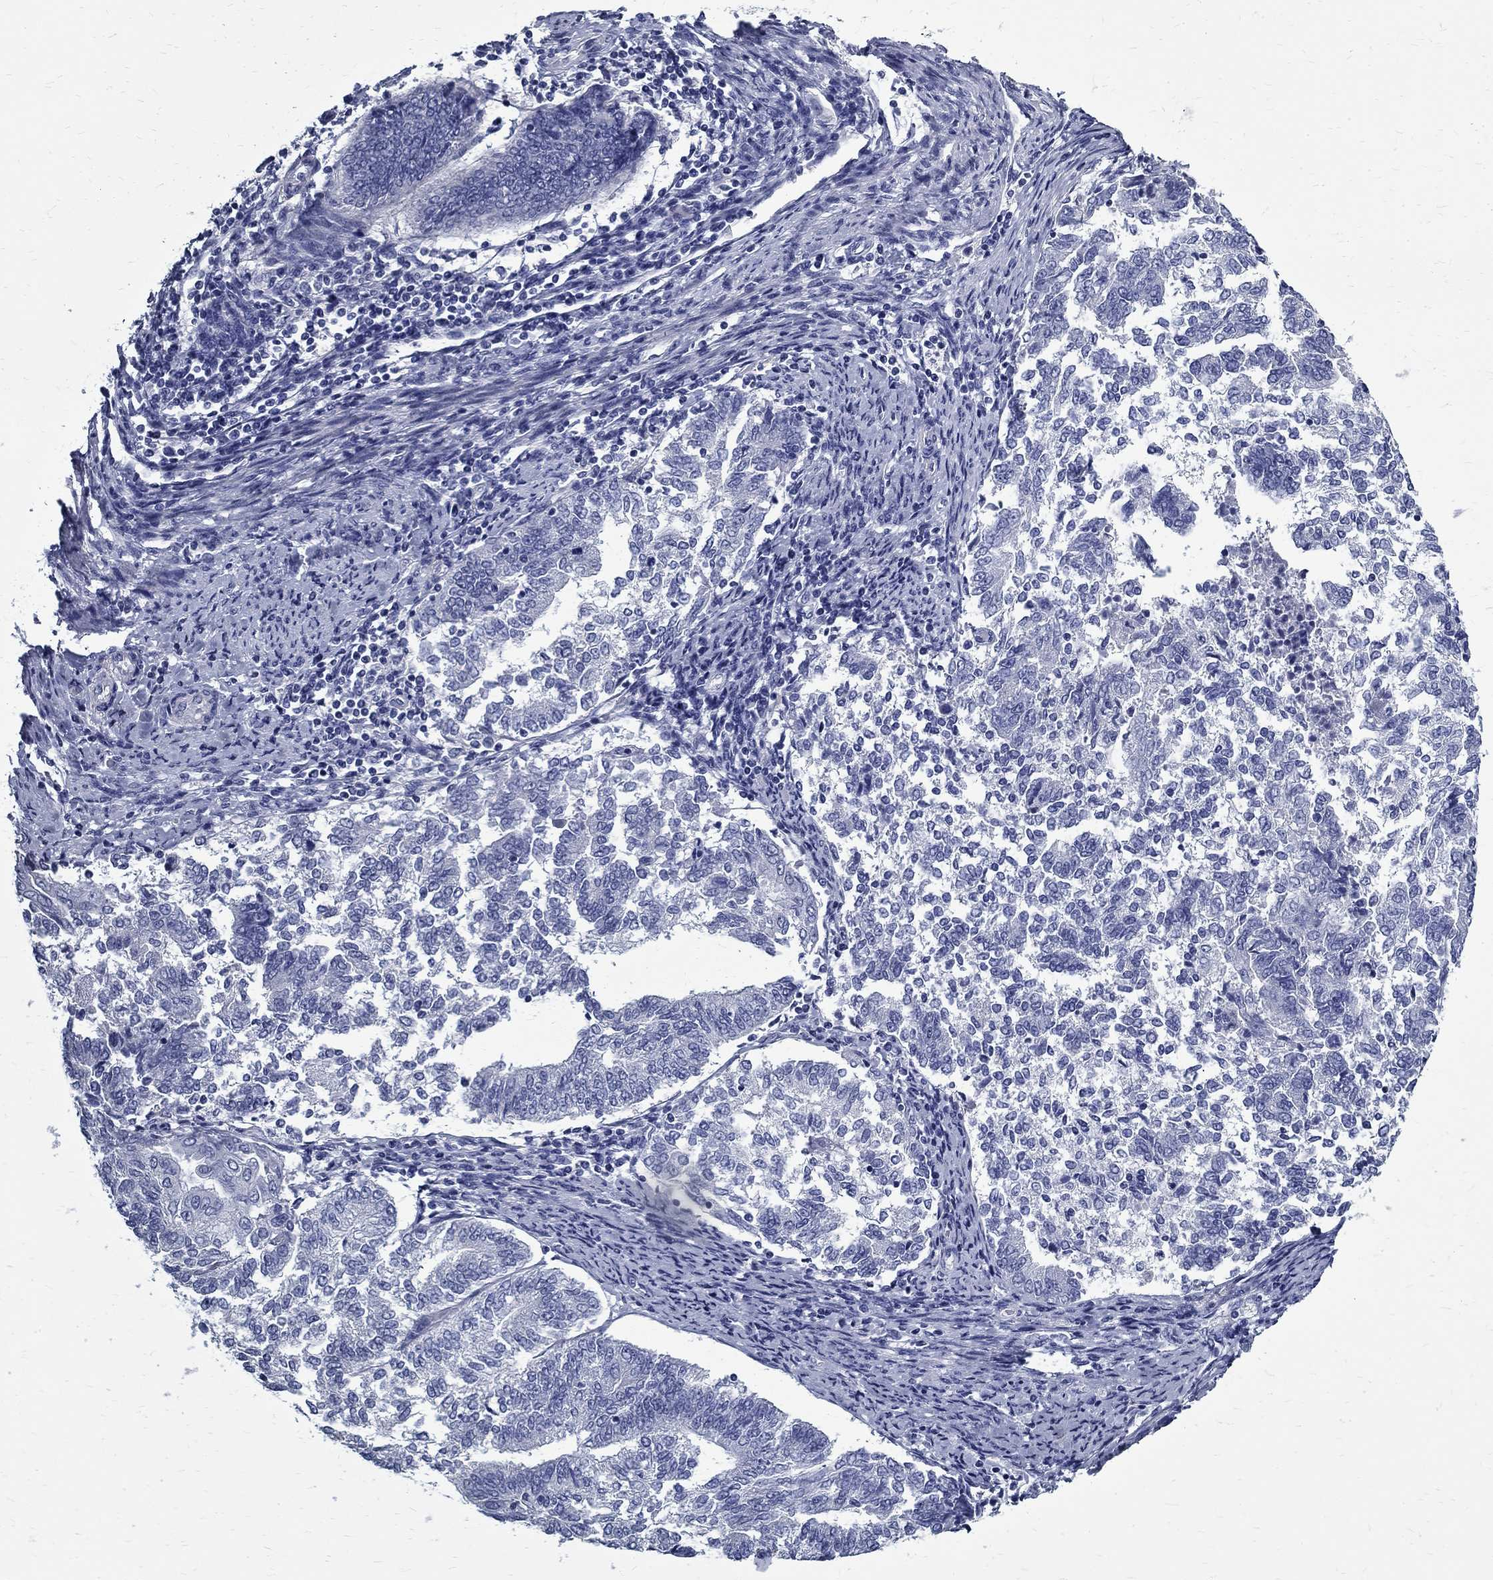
{"staining": {"intensity": "negative", "quantity": "none", "location": "none"}, "tissue": "endometrial cancer", "cell_type": "Tumor cells", "image_type": "cancer", "snomed": [{"axis": "morphology", "description": "Adenocarcinoma, NOS"}, {"axis": "topography", "description": "Endometrium"}], "caption": "A histopathology image of human endometrial adenocarcinoma is negative for staining in tumor cells.", "gene": "TGM4", "patient": {"sex": "female", "age": 65}}